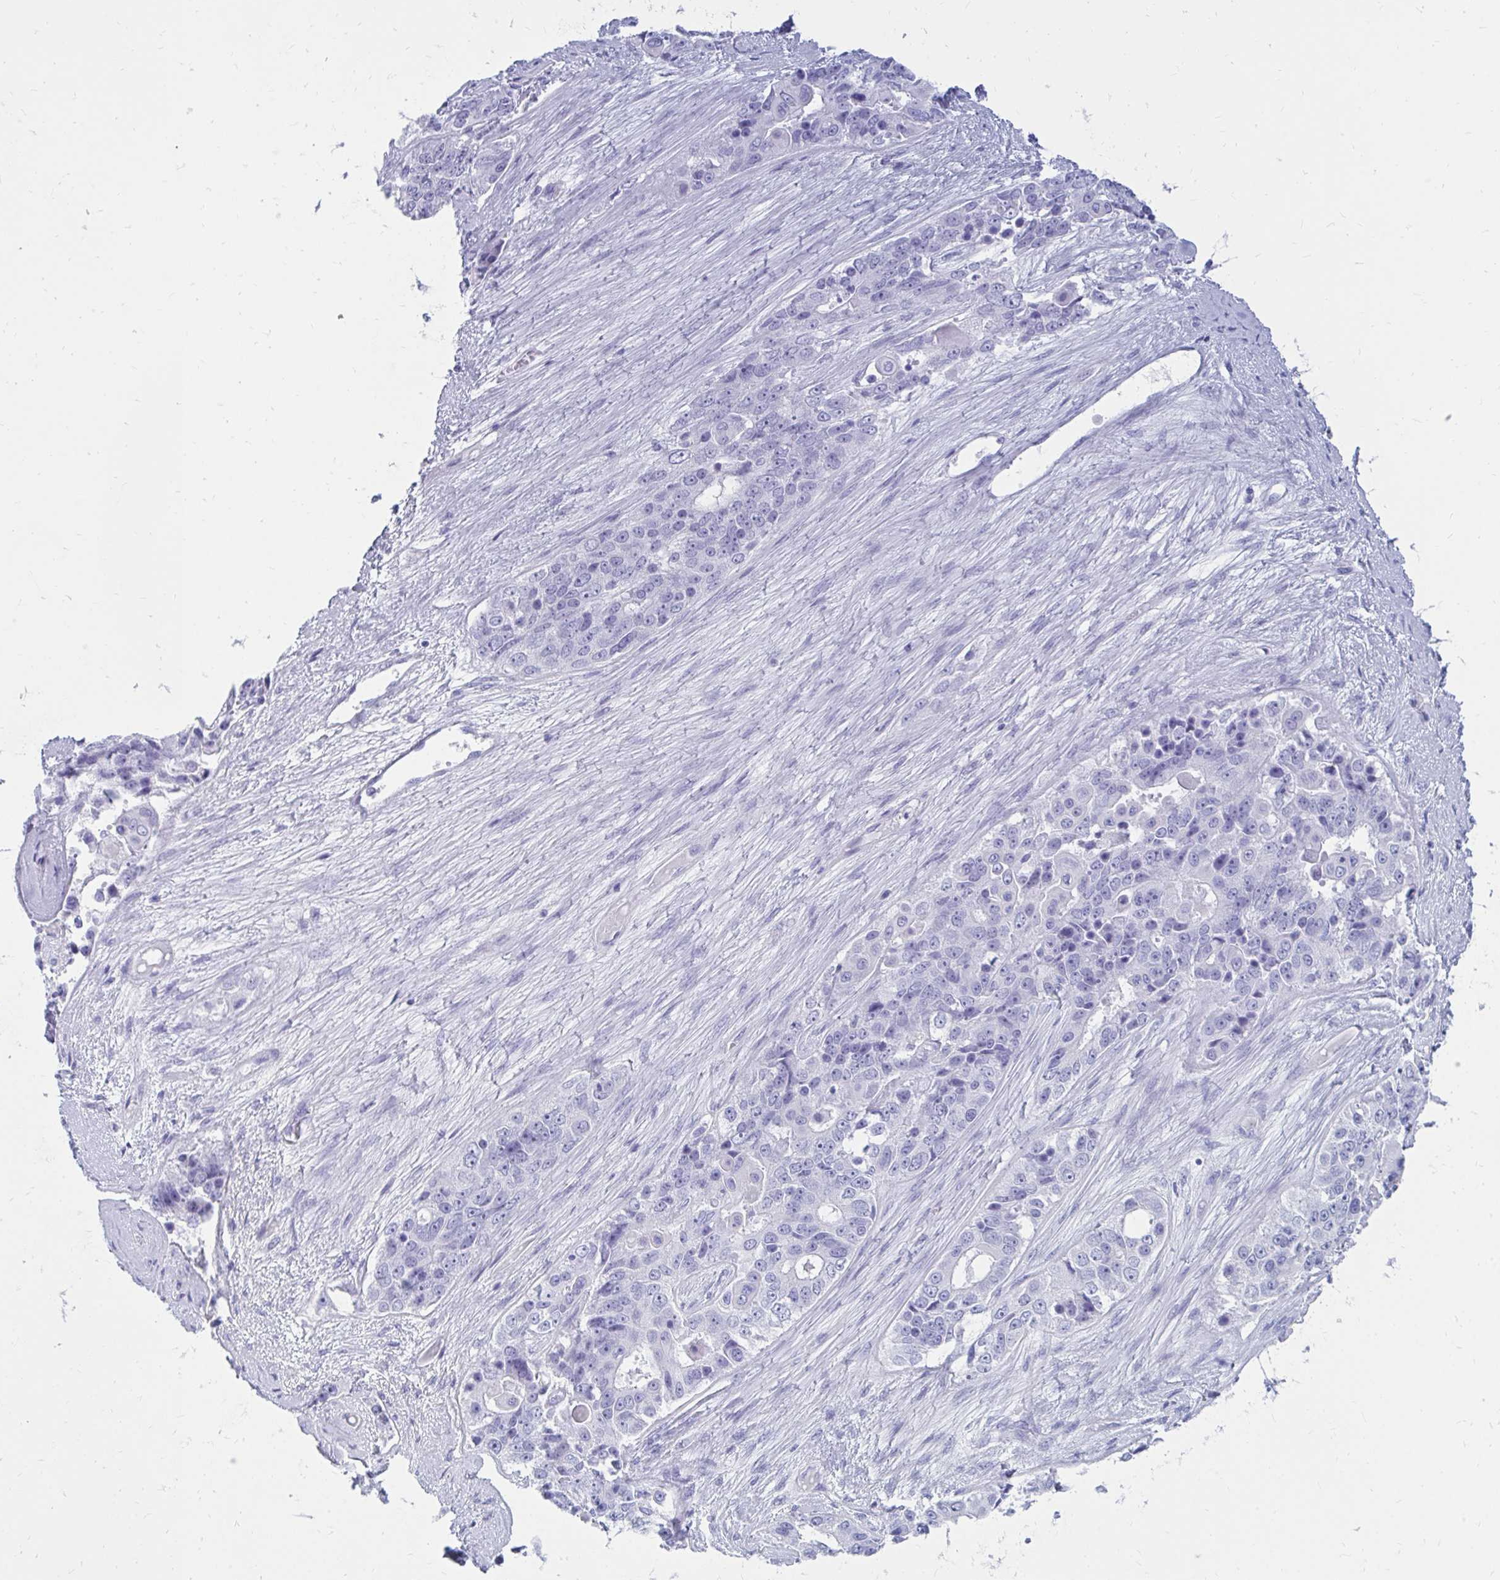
{"staining": {"intensity": "negative", "quantity": "none", "location": "none"}, "tissue": "ovarian cancer", "cell_type": "Tumor cells", "image_type": "cancer", "snomed": [{"axis": "morphology", "description": "Carcinoma, endometroid"}, {"axis": "topography", "description": "Ovary"}], "caption": "This is an IHC image of human ovarian cancer (endometroid carcinoma). There is no expression in tumor cells.", "gene": "OR10R2", "patient": {"sex": "female", "age": 51}}